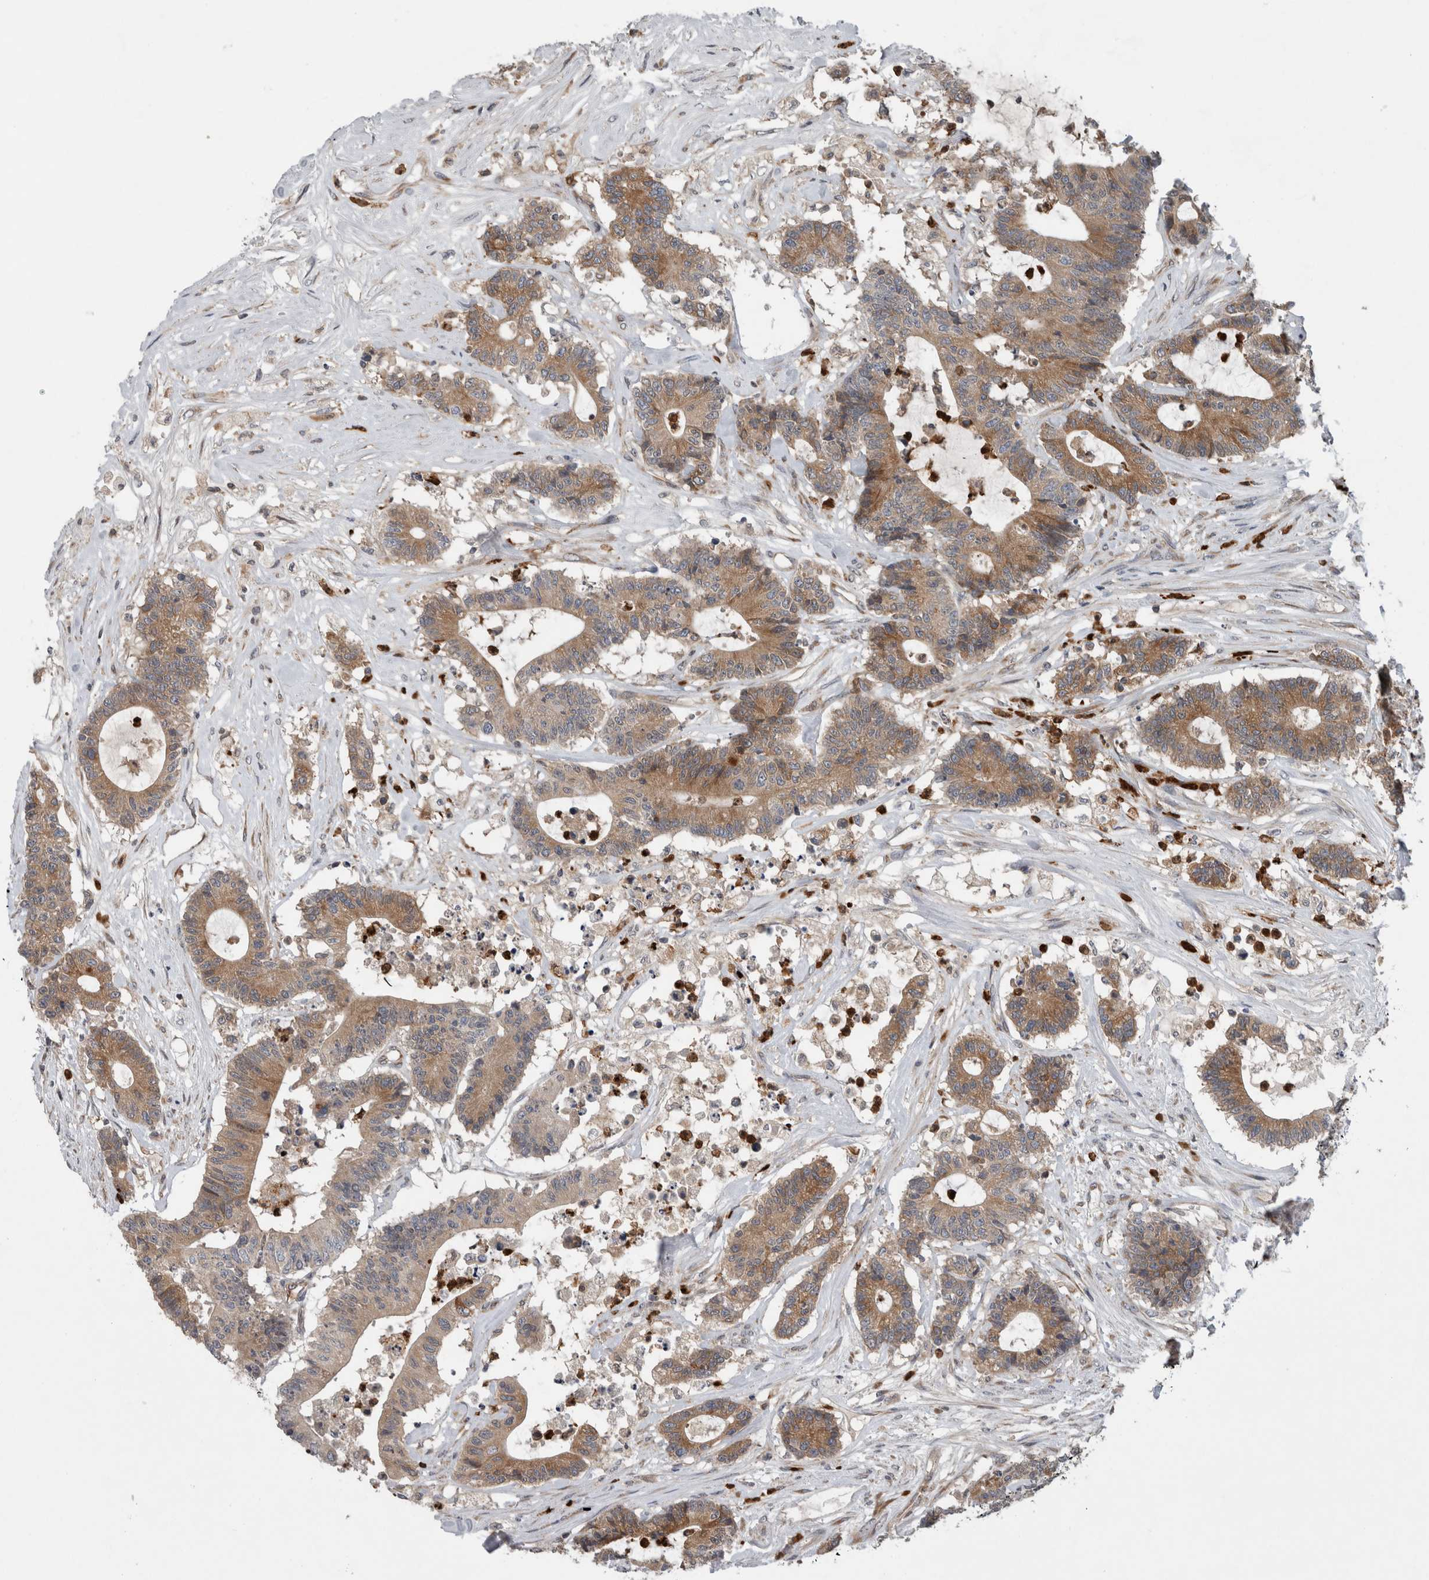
{"staining": {"intensity": "moderate", "quantity": ">75%", "location": "cytoplasmic/membranous"}, "tissue": "colorectal cancer", "cell_type": "Tumor cells", "image_type": "cancer", "snomed": [{"axis": "morphology", "description": "Adenocarcinoma, NOS"}, {"axis": "topography", "description": "Colon"}], "caption": "Brown immunohistochemical staining in adenocarcinoma (colorectal) exhibits moderate cytoplasmic/membranous expression in approximately >75% of tumor cells.", "gene": "PDCD2", "patient": {"sex": "female", "age": 84}}